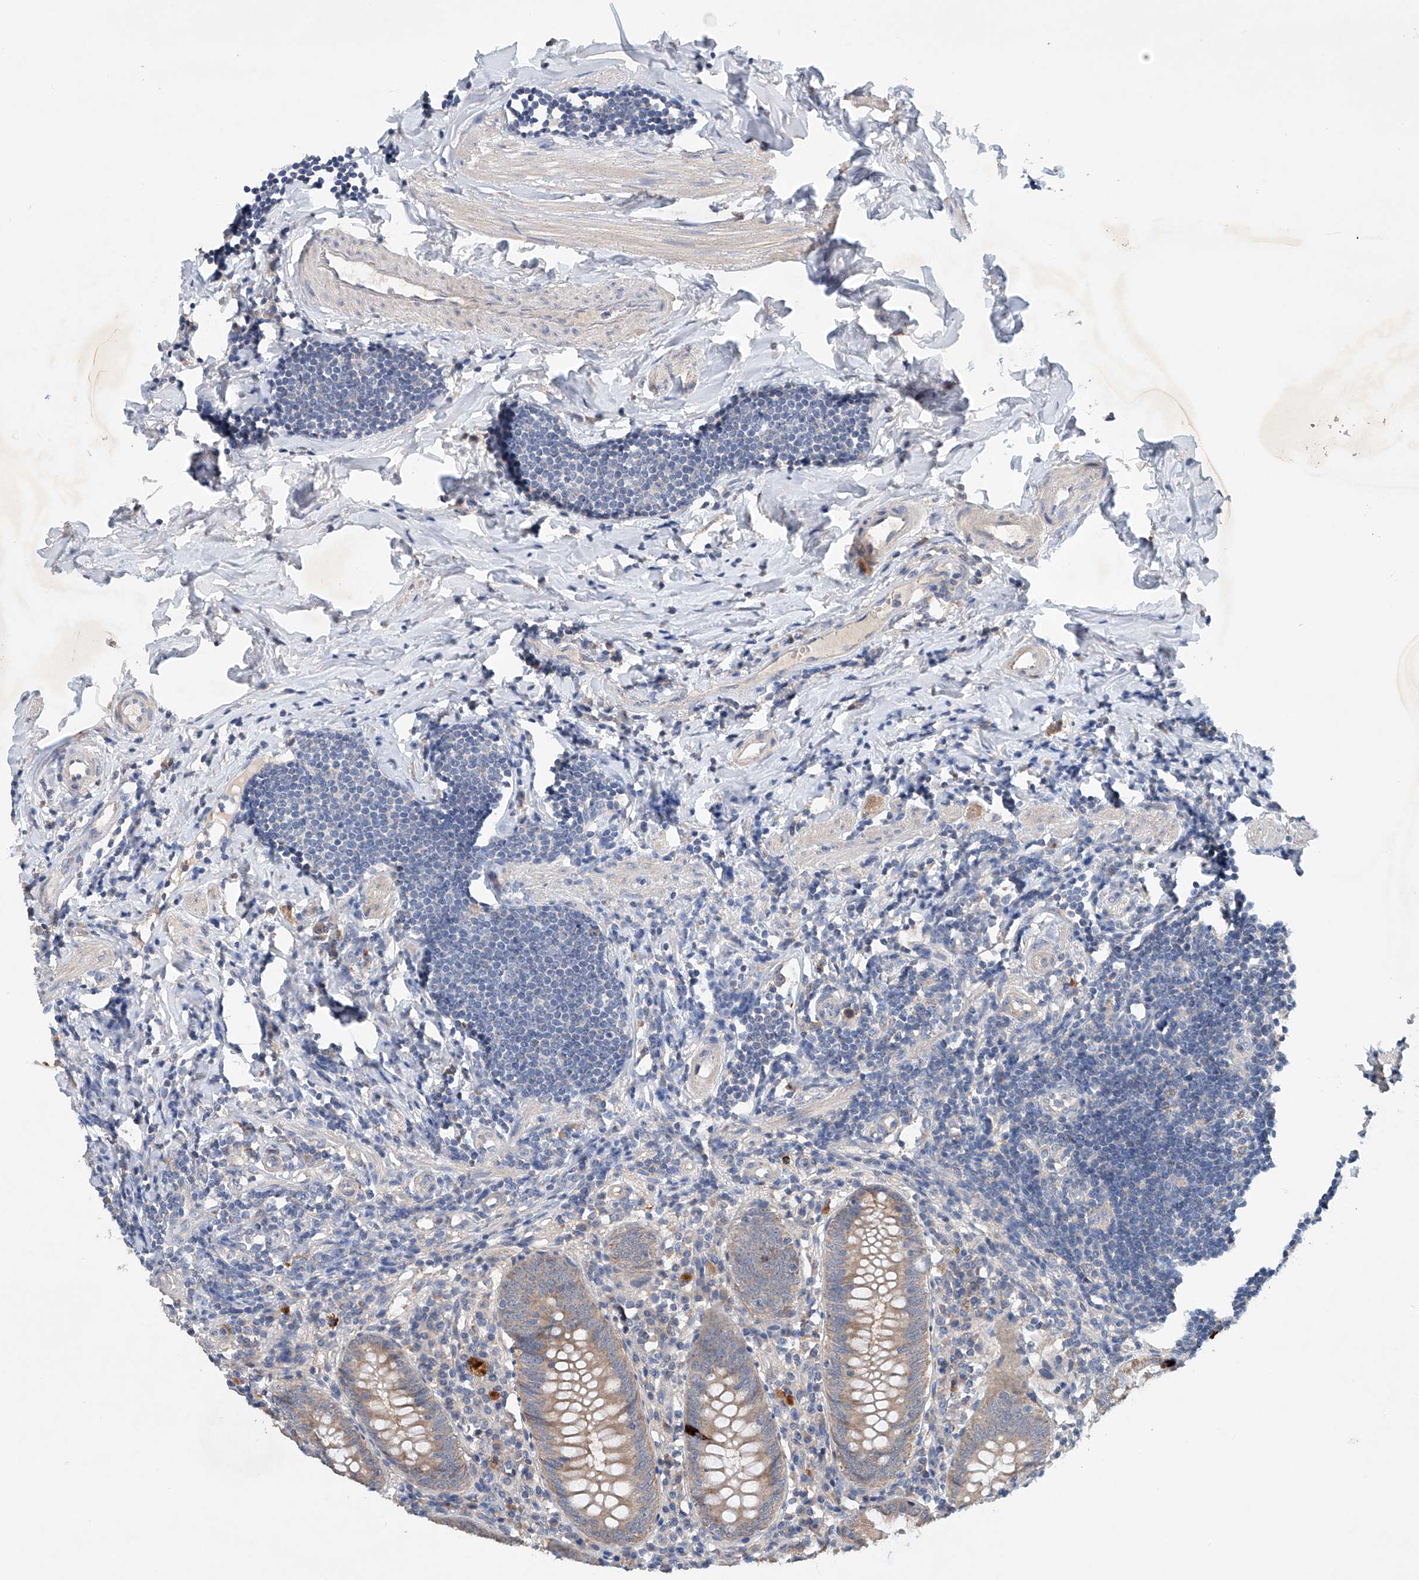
{"staining": {"intensity": "weak", "quantity": ">75%", "location": "cytoplasmic/membranous"}, "tissue": "appendix", "cell_type": "Glandular cells", "image_type": "normal", "snomed": [{"axis": "morphology", "description": "Normal tissue, NOS"}, {"axis": "topography", "description": "Appendix"}], "caption": "Protein expression analysis of unremarkable human appendix reveals weak cytoplasmic/membranous staining in approximately >75% of glandular cells. The protein of interest is stained brown, and the nuclei are stained in blue (DAB IHC with brightfield microscopy, high magnification).", "gene": "GPC4", "patient": {"sex": "female", "age": 54}}